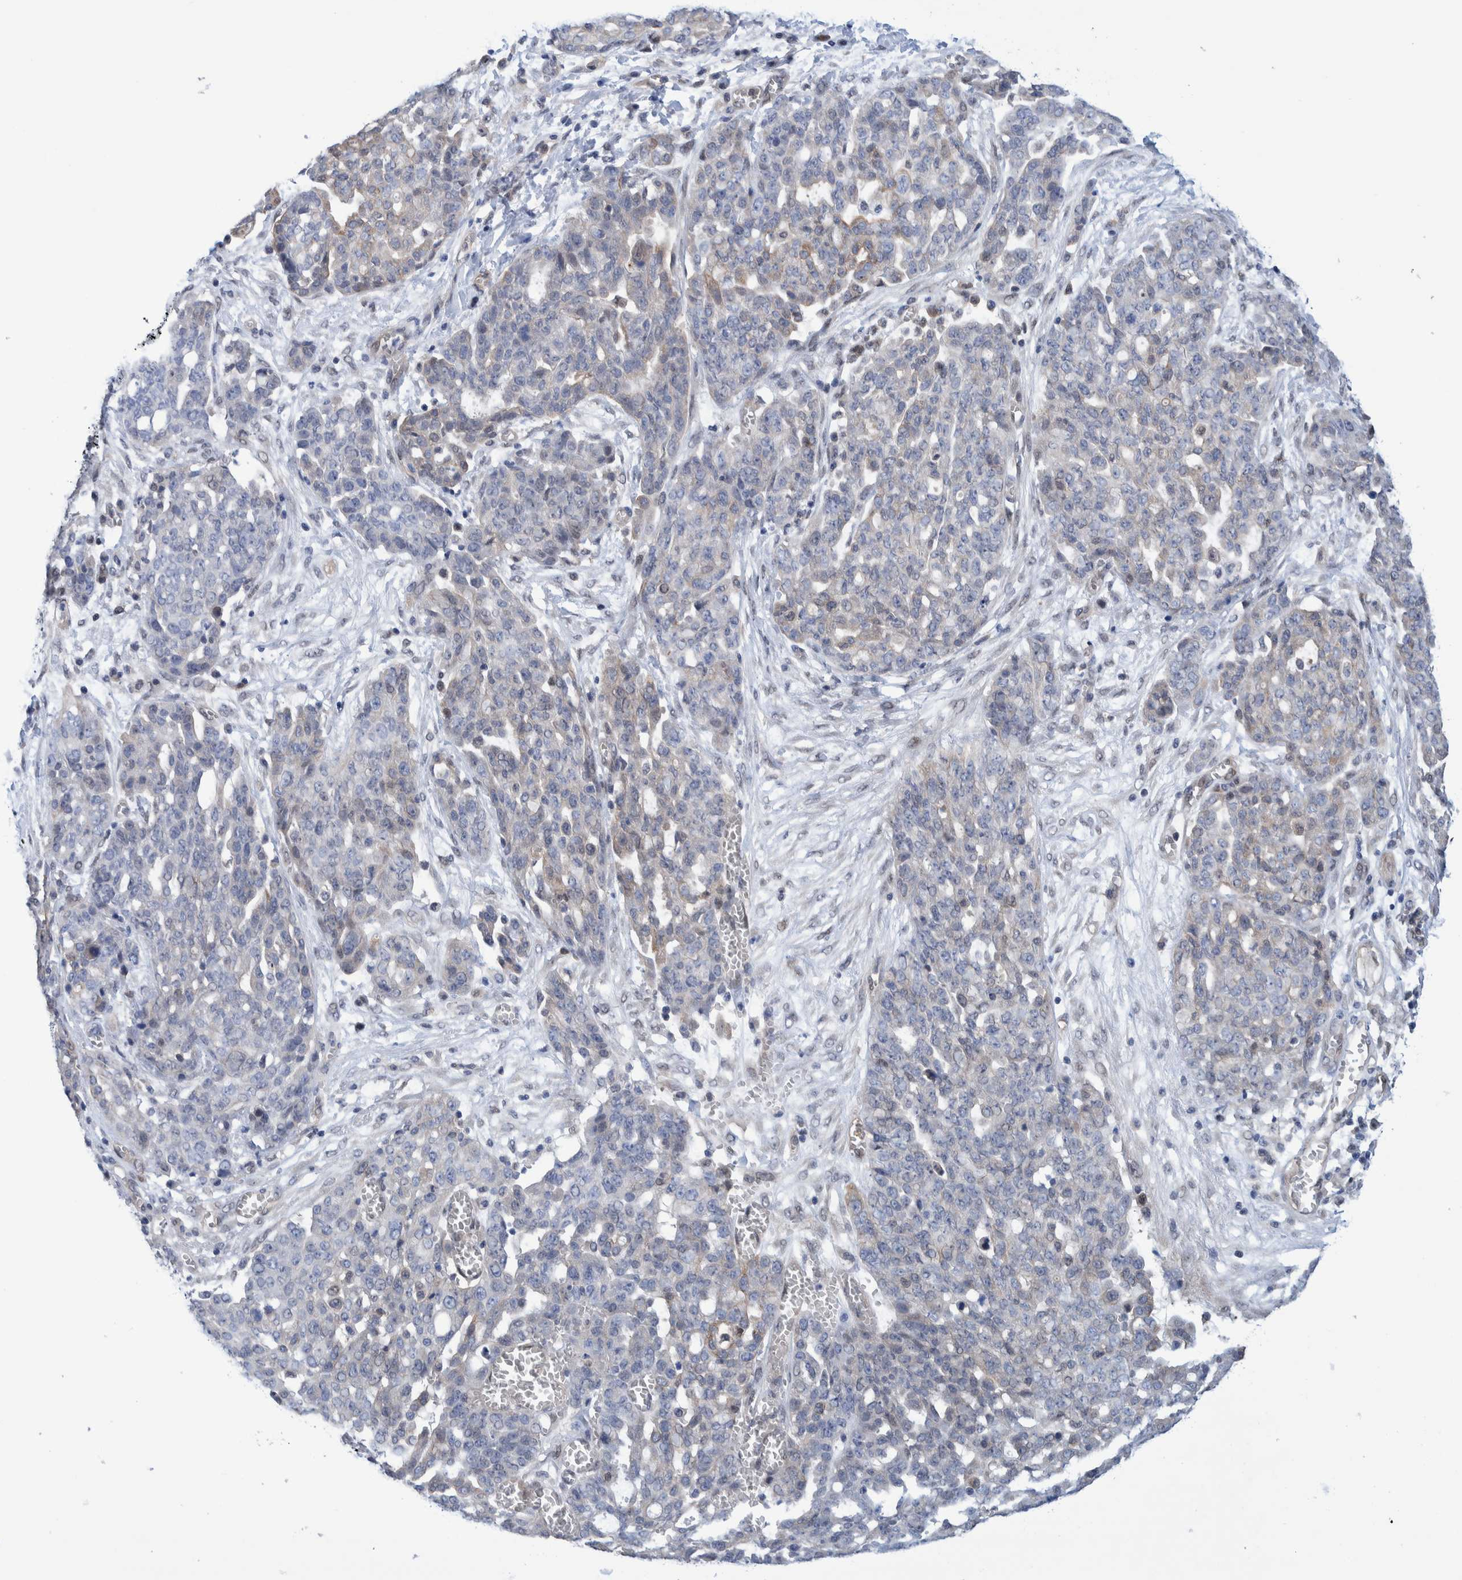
{"staining": {"intensity": "negative", "quantity": "none", "location": "none"}, "tissue": "ovarian cancer", "cell_type": "Tumor cells", "image_type": "cancer", "snomed": [{"axis": "morphology", "description": "Cystadenocarcinoma, serous, NOS"}, {"axis": "topography", "description": "Soft tissue"}, {"axis": "topography", "description": "Ovary"}], "caption": "Tumor cells are negative for brown protein staining in ovarian cancer (serous cystadenocarcinoma).", "gene": "PFAS", "patient": {"sex": "female", "age": 57}}